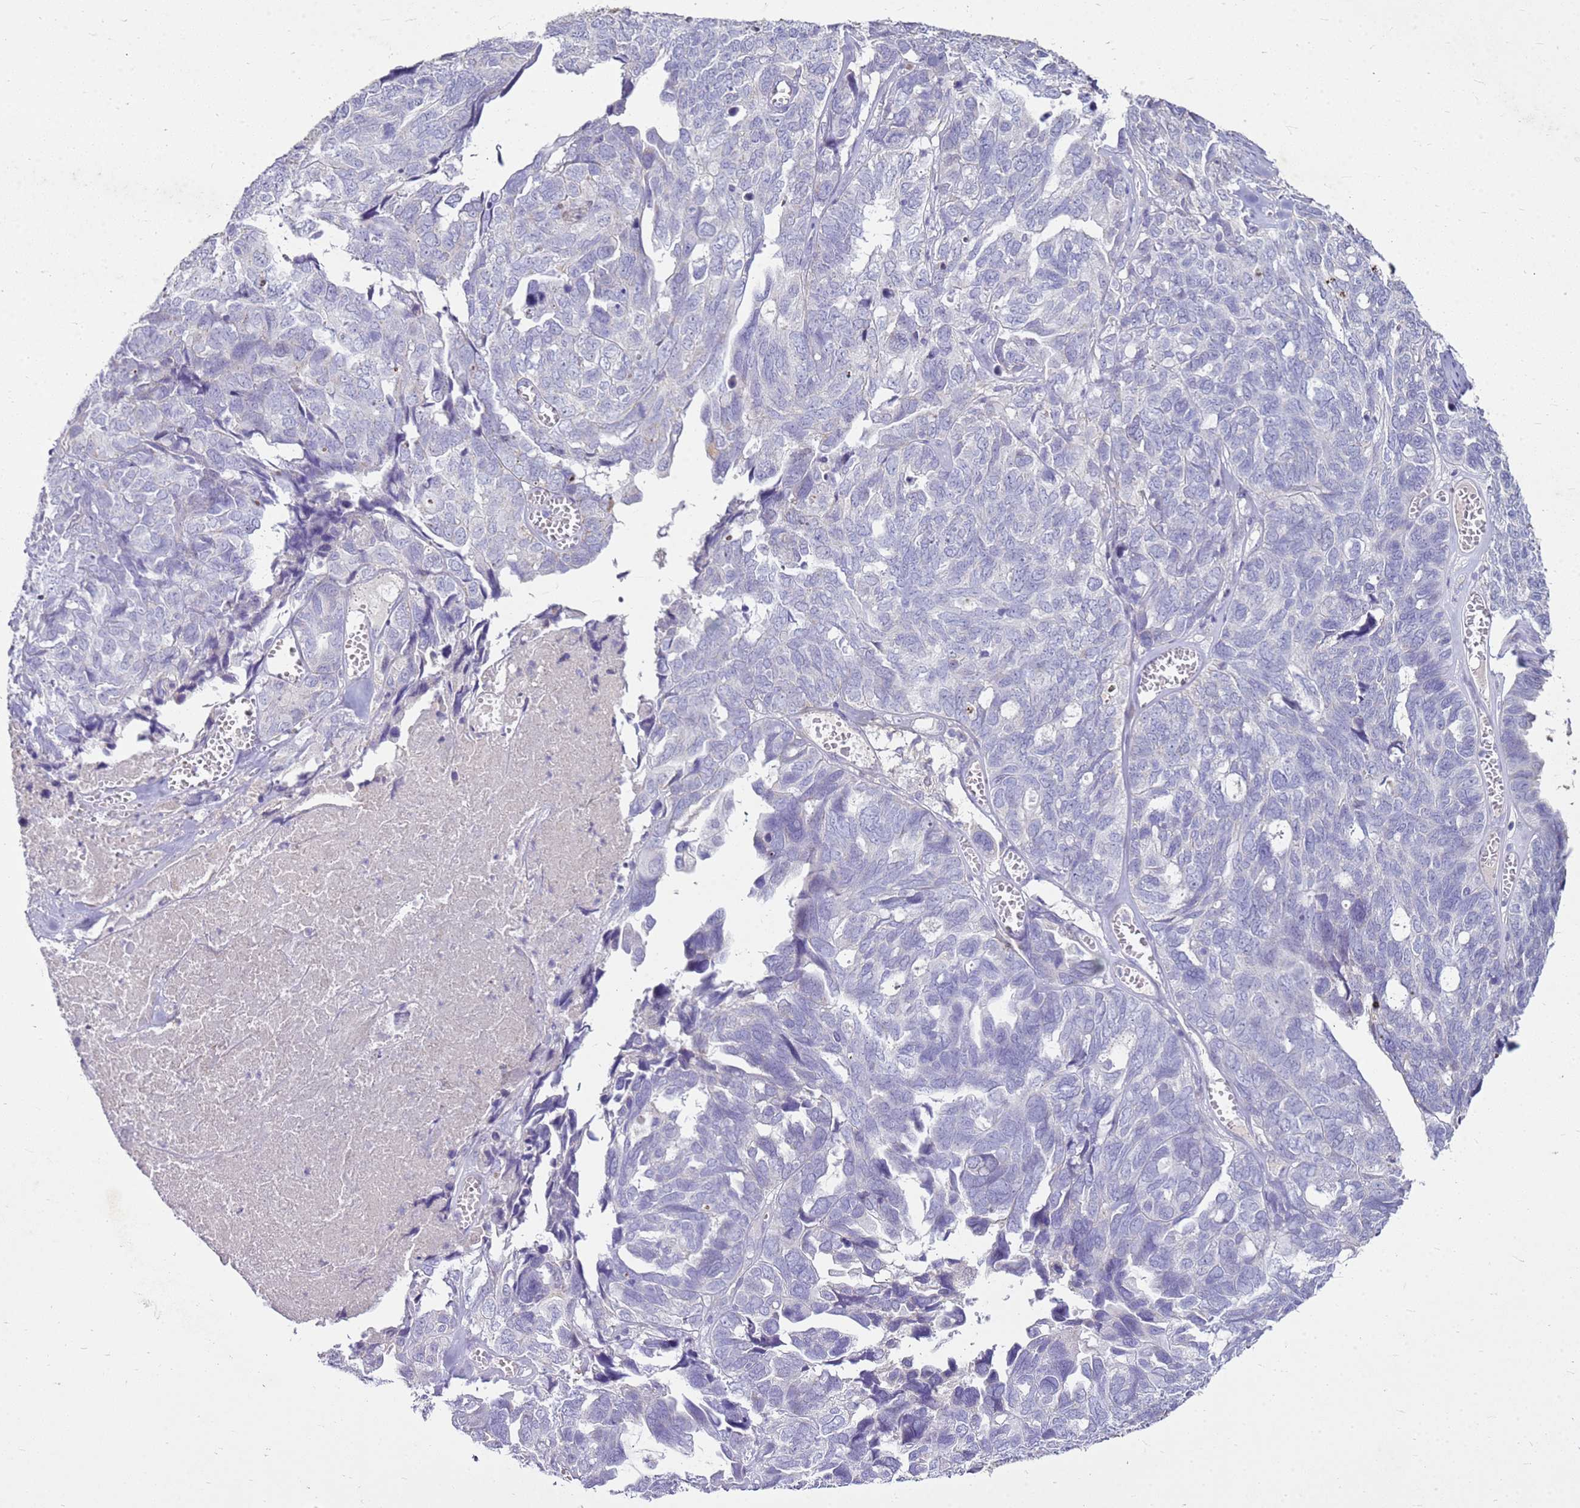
{"staining": {"intensity": "negative", "quantity": "none", "location": "none"}, "tissue": "ovarian cancer", "cell_type": "Tumor cells", "image_type": "cancer", "snomed": [{"axis": "morphology", "description": "Cystadenocarcinoma, serous, NOS"}, {"axis": "topography", "description": "Ovary"}], "caption": "IHC histopathology image of neoplastic tissue: ovarian cancer stained with DAB displays no significant protein staining in tumor cells. The staining was performed using DAB to visualize the protein expression in brown, while the nuclei were stained in blue with hematoxylin (Magnification: 20x).", "gene": "FABP2", "patient": {"sex": "female", "age": 79}}